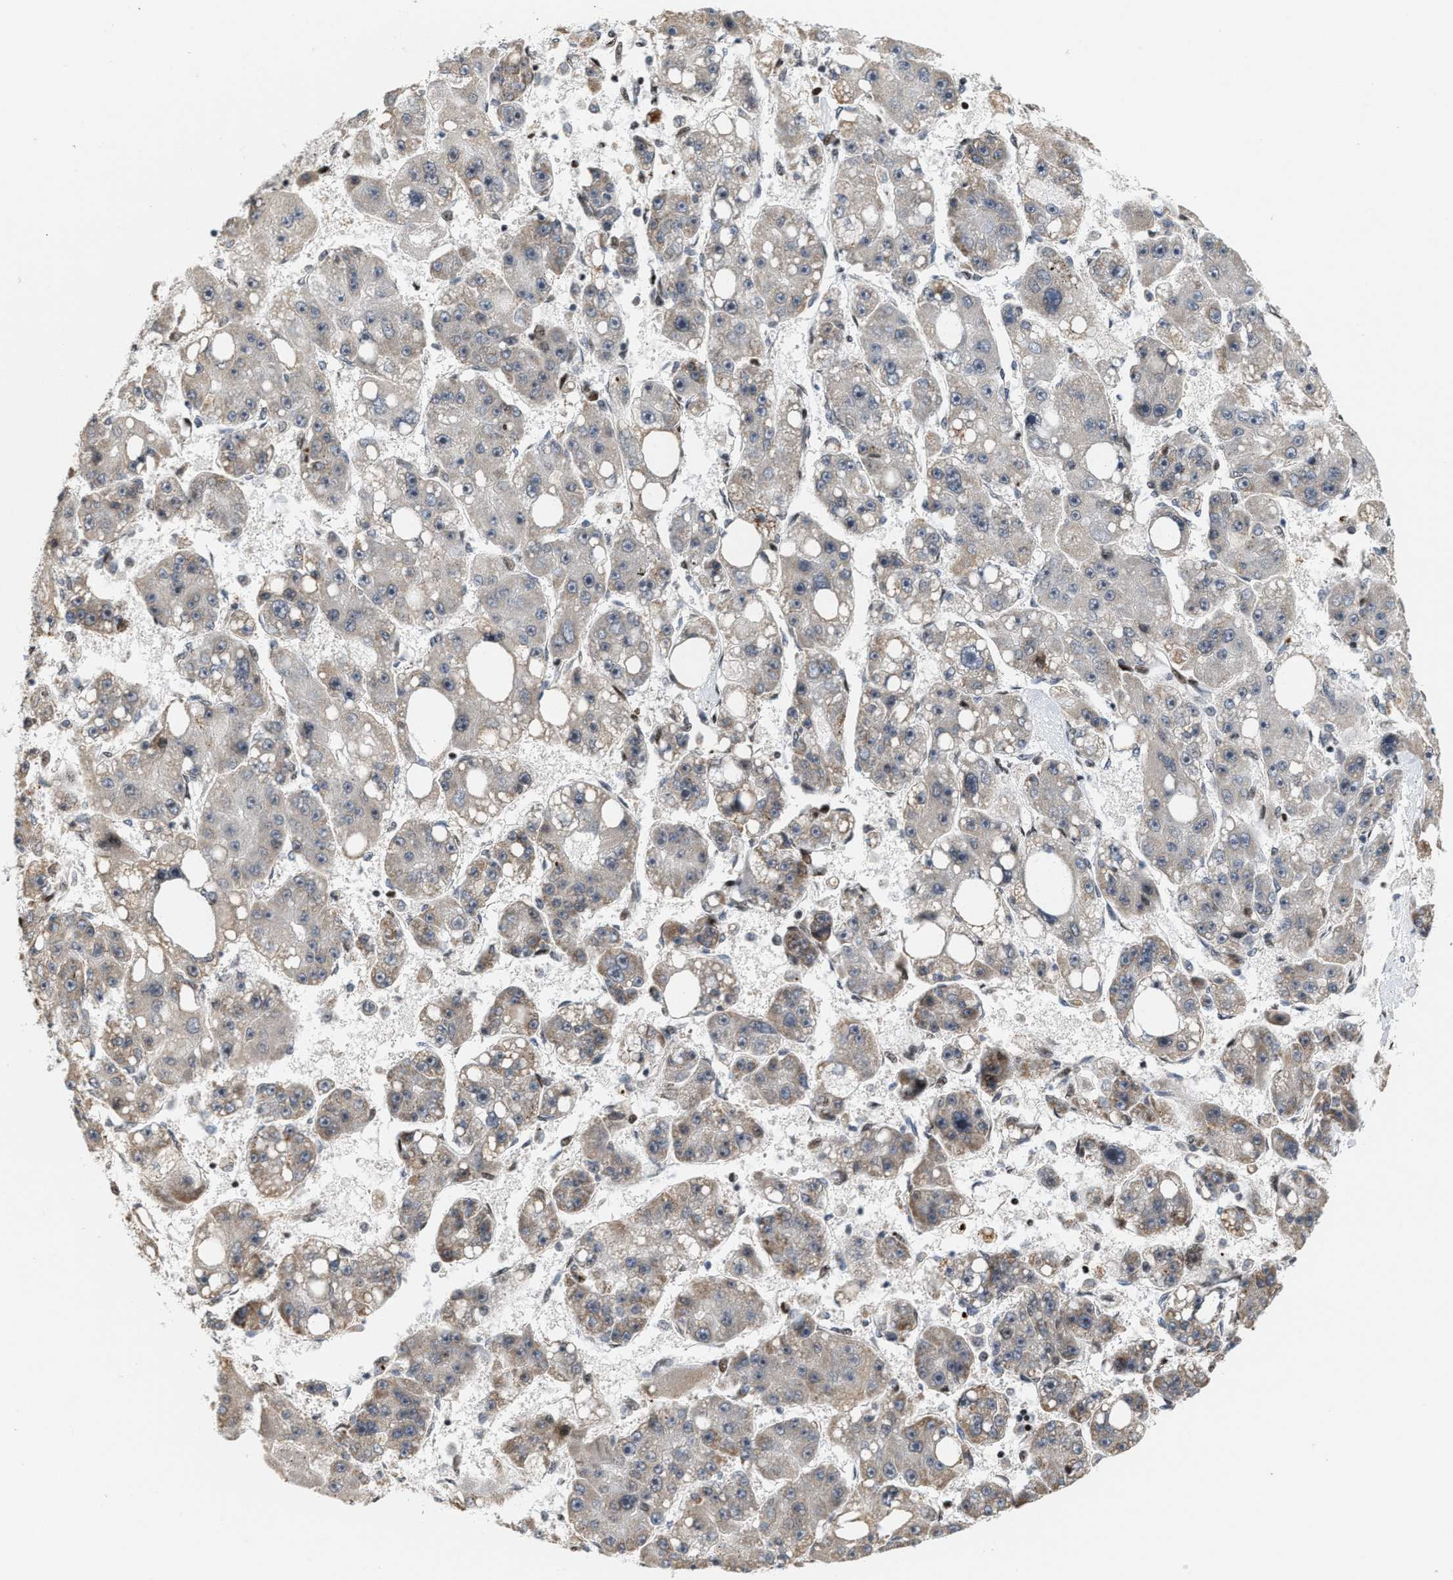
{"staining": {"intensity": "negative", "quantity": "none", "location": "none"}, "tissue": "liver cancer", "cell_type": "Tumor cells", "image_type": "cancer", "snomed": [{"axis": "morphology", "description": "Carcinoma, Hepatocellular, NOS"}, {"axis": "topography", "description": "Liver"}], "caption": "The photomicrograph reveals no staining of tumor cells in liver cancer.", "gene": "PDZD2", "patient": {"sex": "female", "age": 61}}